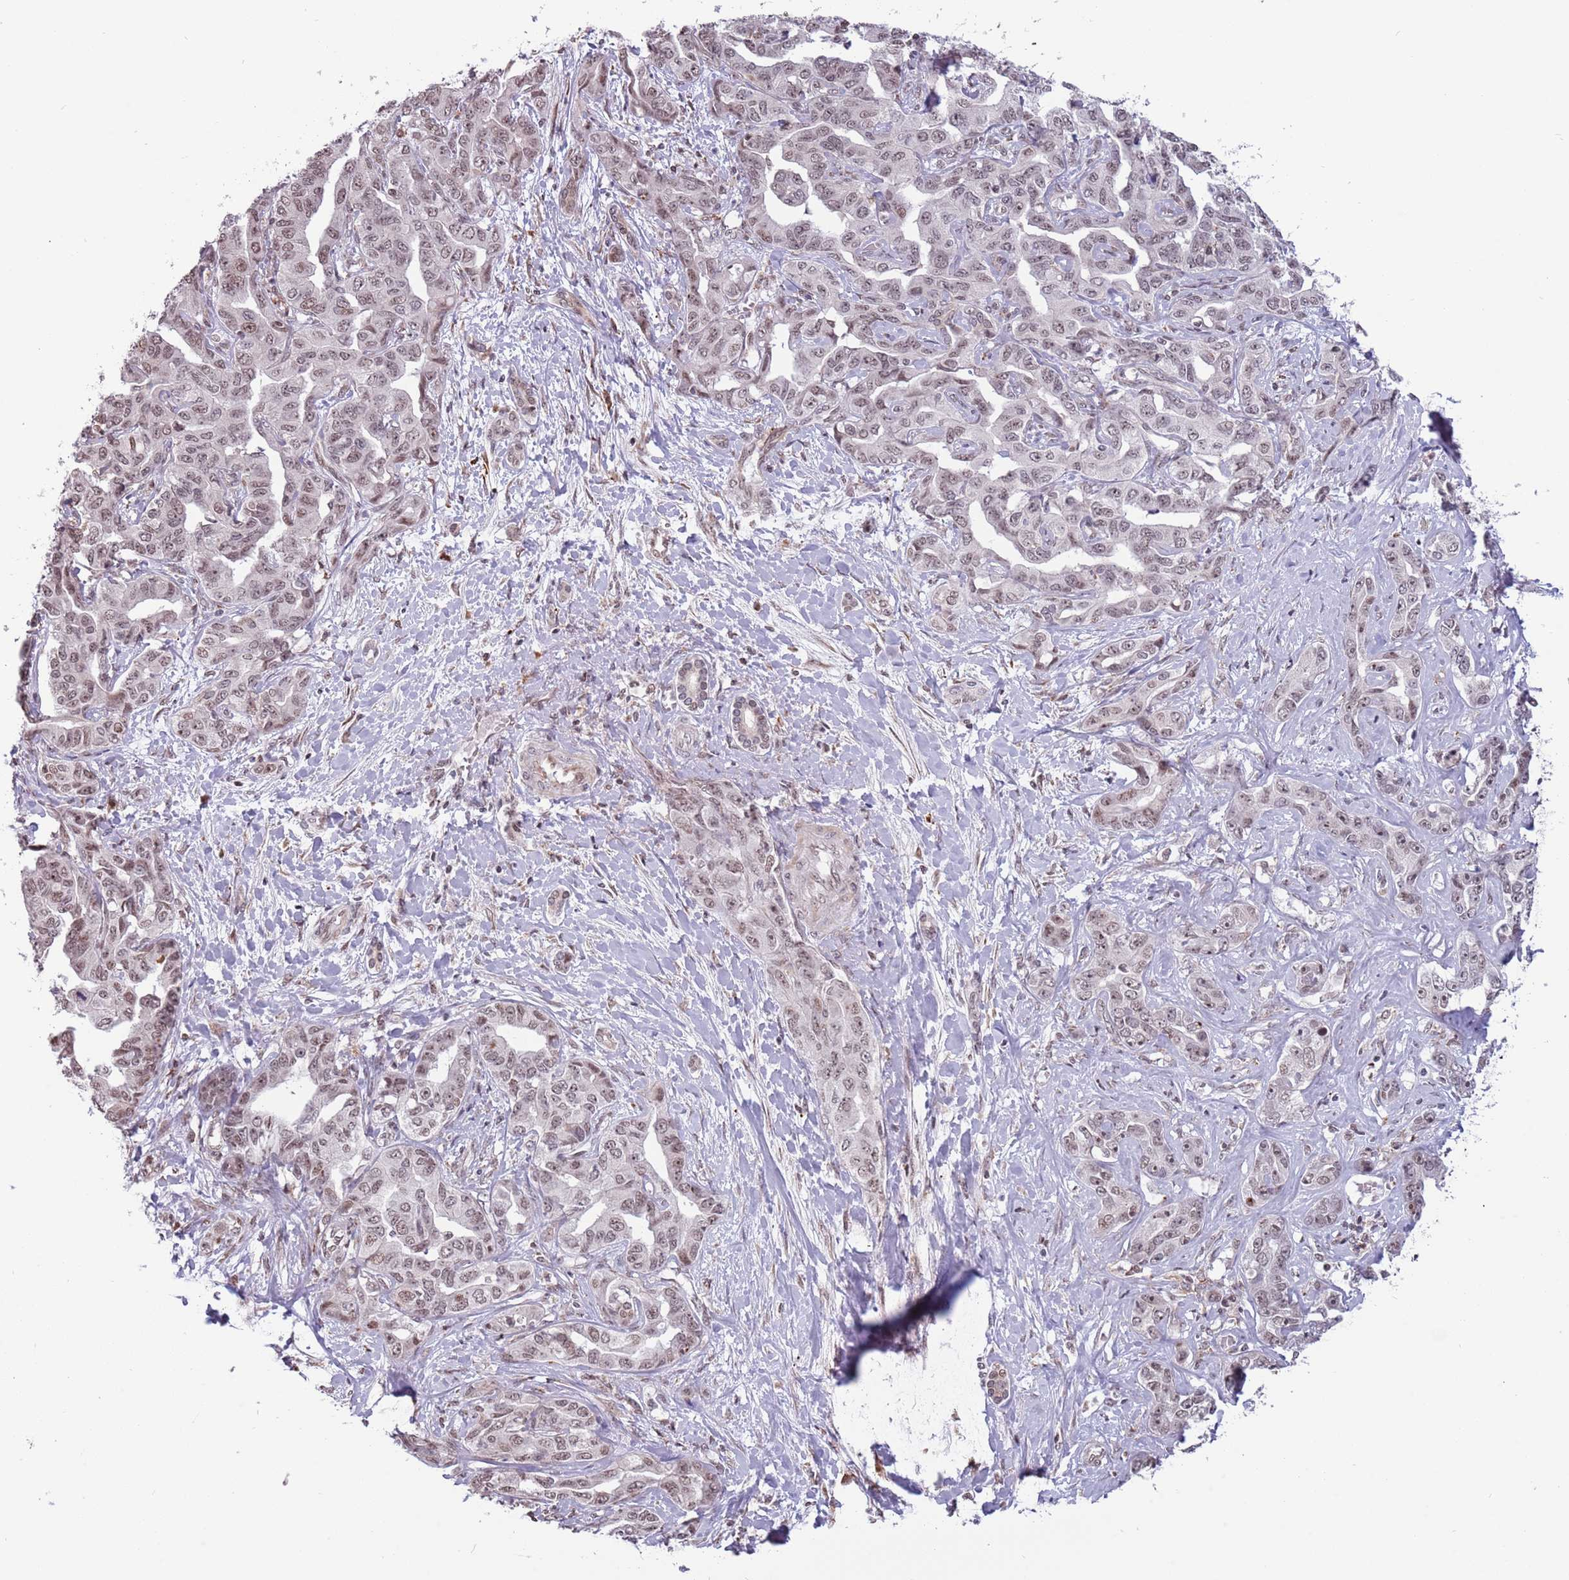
{"staining": {"intensity": "weak", "quantity": "25%-75%", "location": "nuclear"}, "tissue": "liver cancer", "cell_type": "Tumor cells", "image_type": "cancer", "snomed": [{"axis": "morphology", "description": "Cholangiocarcinoma"}, {"axis": "topography", "description": "Liver"}], "caption": "Weak nuclear protein positivity is seen in about 25%-75% of tumor cells in cholangiocarcinoma (liver).", "gene": "BARD1", "patient": {"sex": "male", "age": 59}}